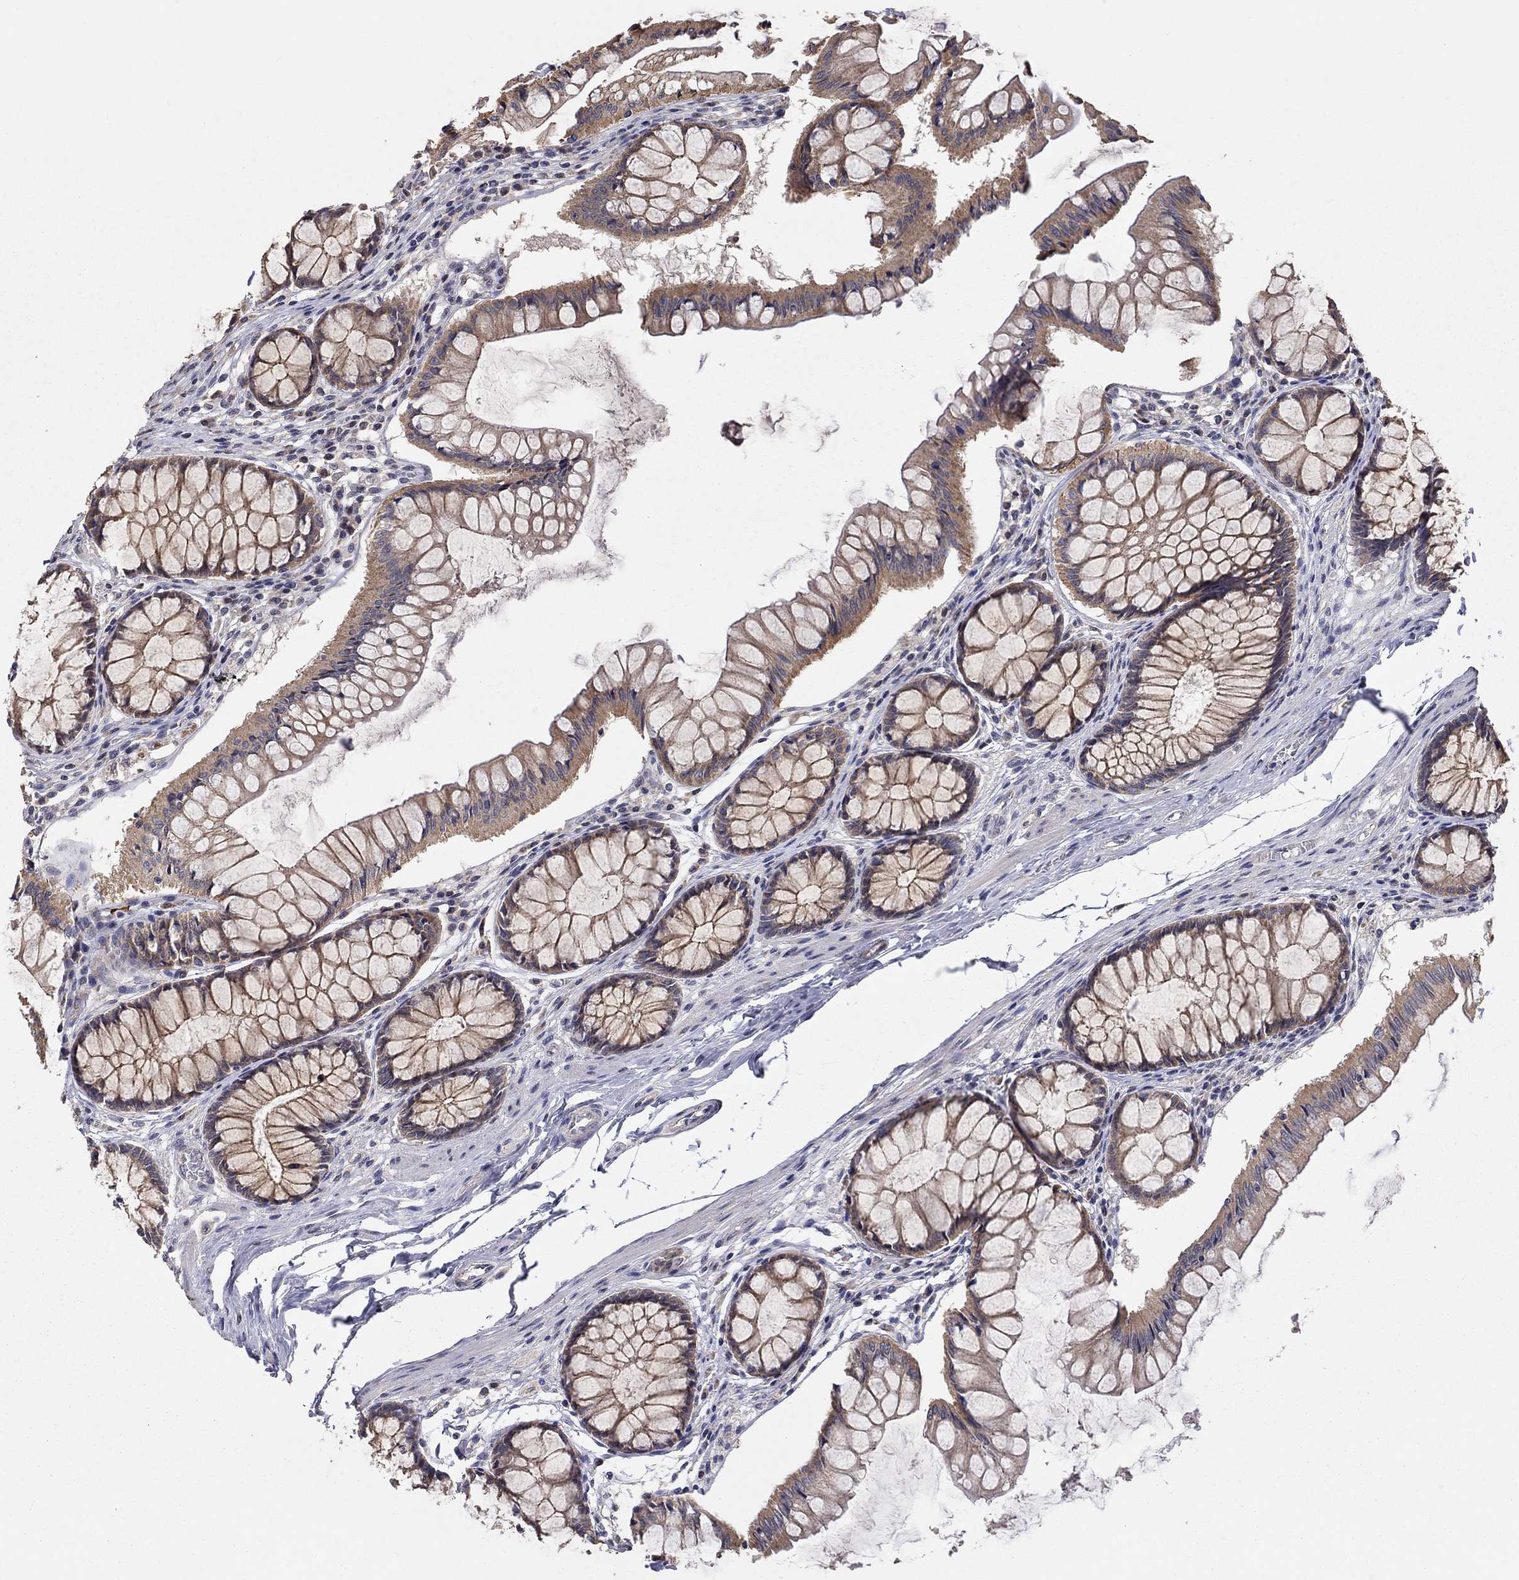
{"staining": {"intensity": "moderate", "quantity": "<25%", "location": "cytoplasmic/membranous"}, "tissue": "colon", "cell_type": "Endothelial cells", "image_type": "normal", "snomed": [{"axis": "morphology", "description": "Normal tissue, NOS"}, {"axis": "topography", "description": "Colon"}], "caption": "Colon stained with DAB IHC reveals low levels of moderate cytoplasmic/membranous staining in about <25% of endothelial cells. (IHC, brightfield microscopy, high magnification).", "gene": "ANKRA2", "patient": {"sex": "female", "age": 65}}